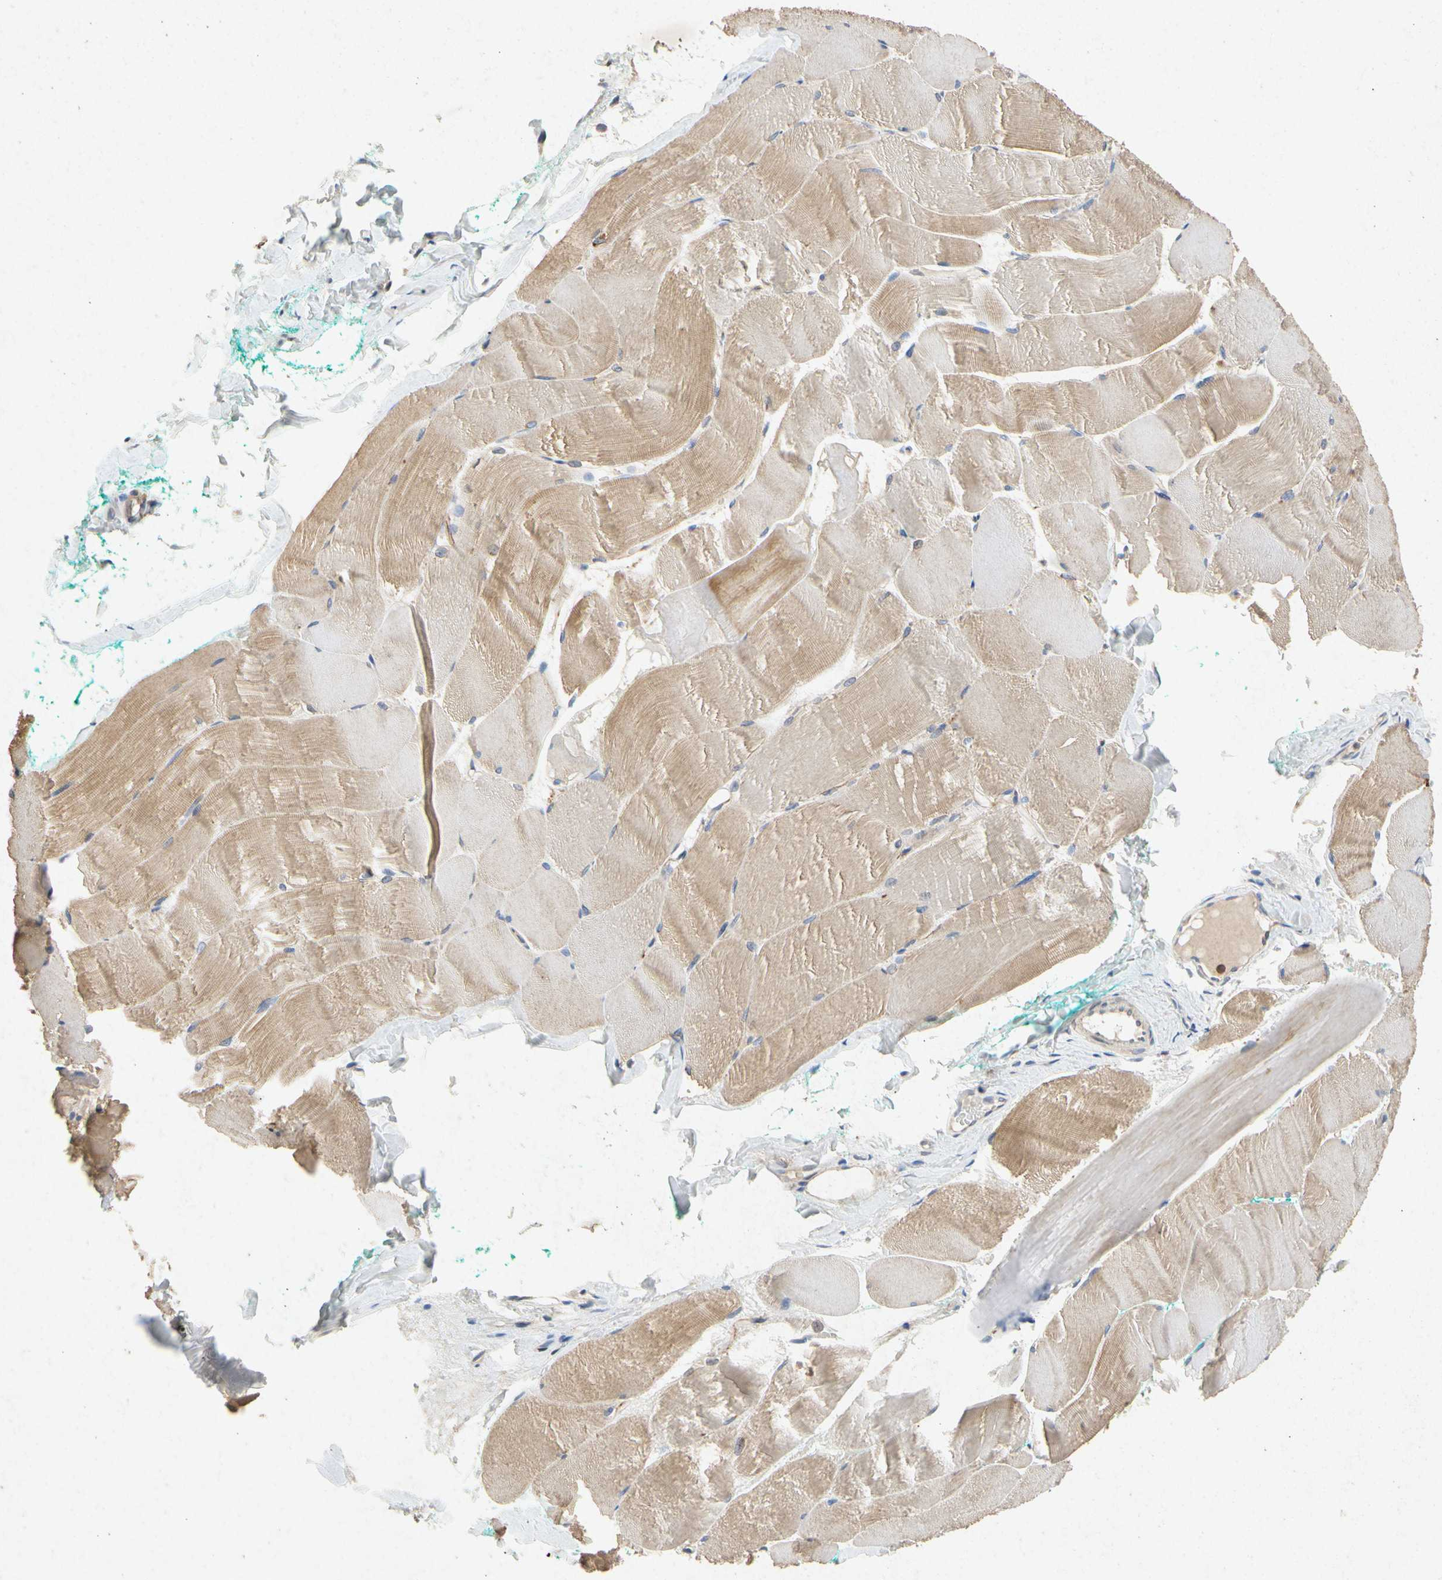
{"staining": {"intensity": "weak", "quantity": ">75%", "location": "cytoplasmic/membranous"}, "tissue": "skeletal muscle", "cell_type": "Myocytes", "image_type": "normal", "snomed": [{"axis": "morphology", "description": "Normal tissue, NOS"}, {"axis": "morphology", "description": "Squamous cell carcinoma, NOS"}, {"axis": "topography", "description": "Skeletal muscle"}], "caption": "Protein analysis of benign skeletal muscle reveals weak cytoplasmic/membranous expression in approximately >75% of myocytes. (IHC, brightfield microscopy, high magnification).", "gene": "RPS6KA1", "patient": {"sex": "male", "age": 51}}